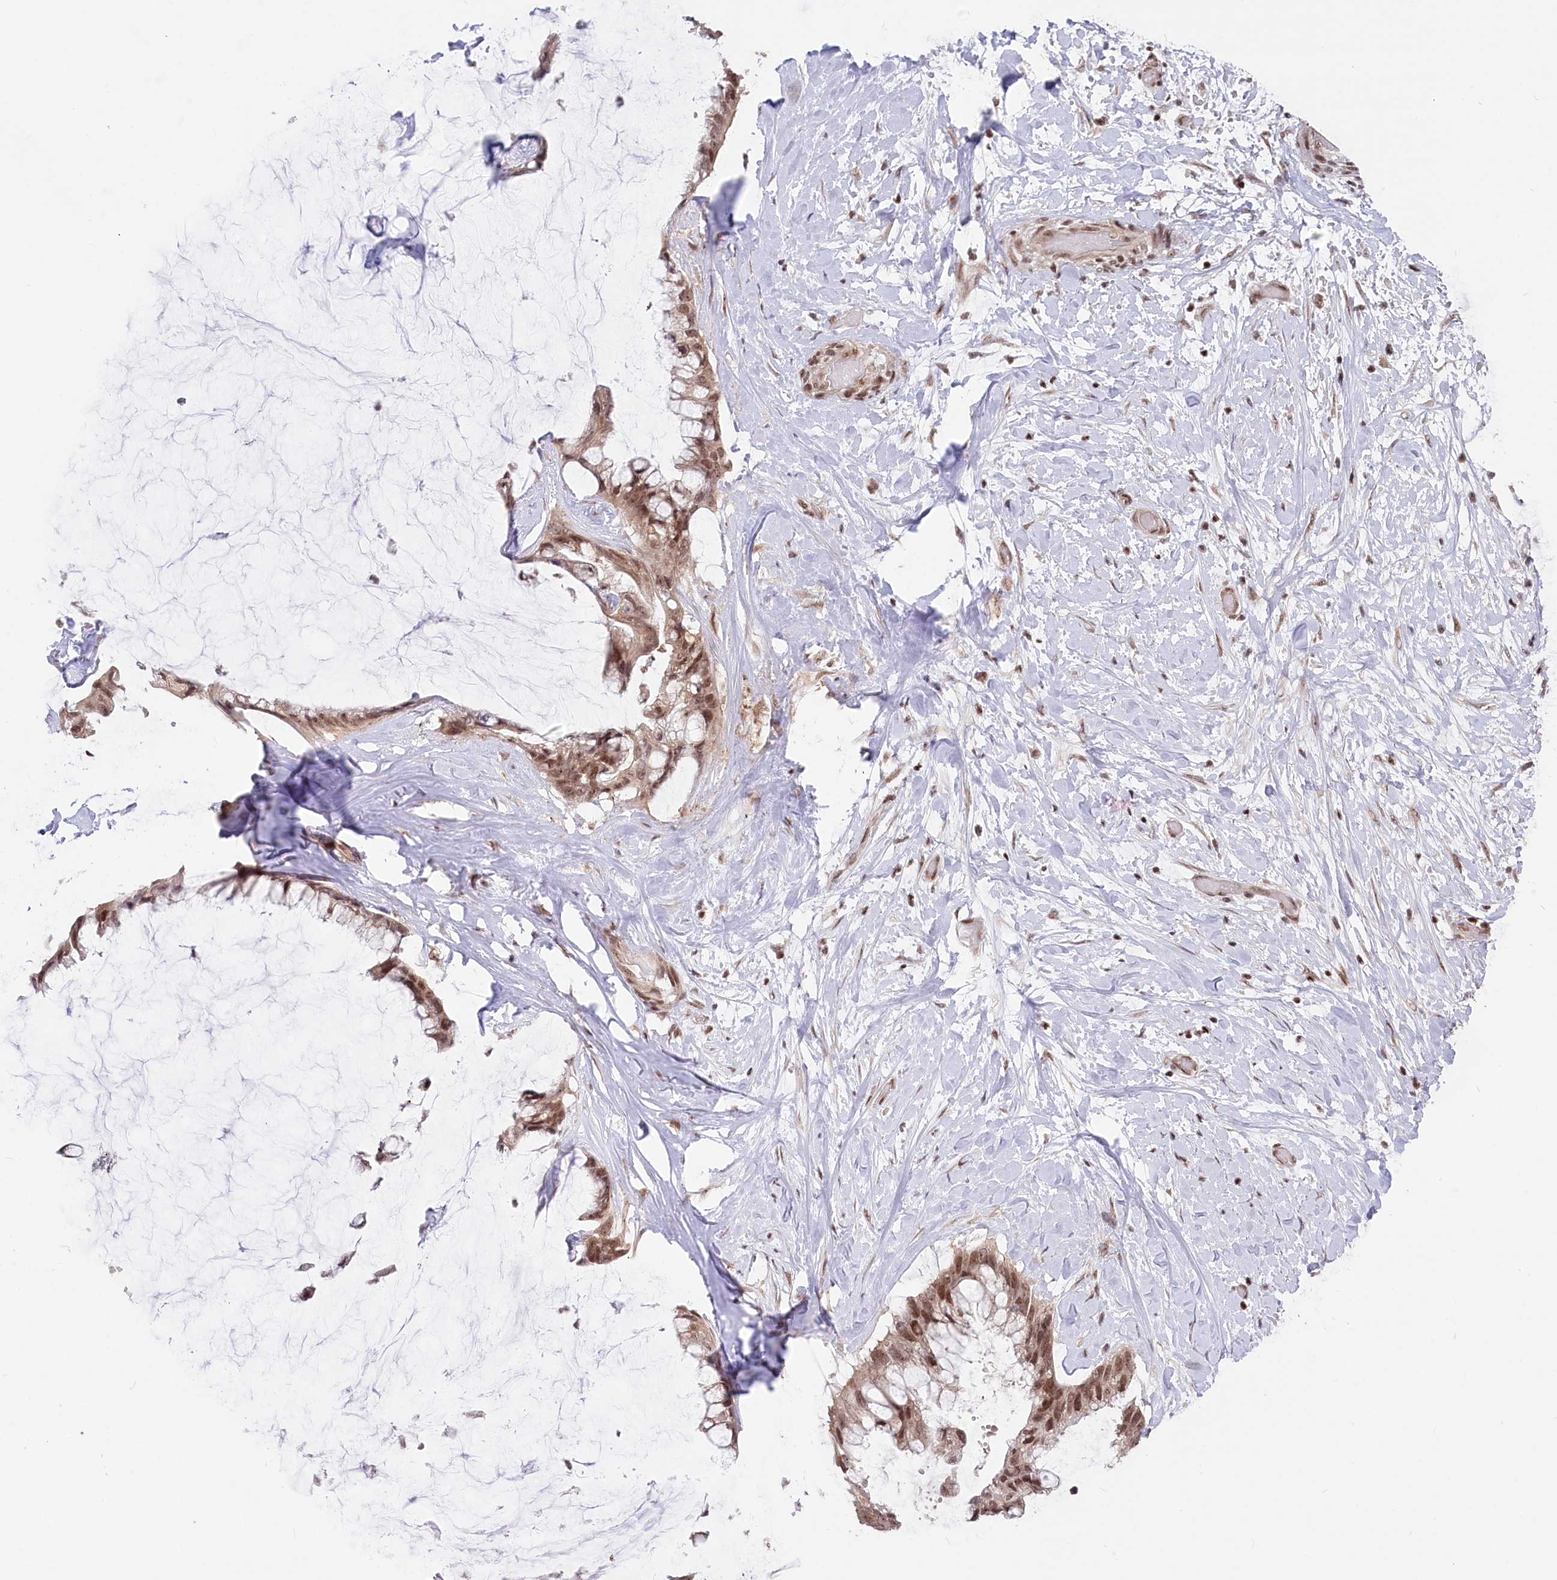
{"staining": {"intensity": "moderate", "quantity": ">75%", "location": "nuclear"}, "tissue": "ovarian cancer", "cell_type": "Tumor cells", "image_type": "cancer", "snomed": [{"axis": "morphology", "description": "Cystadenocarcinoma, mucinous, NOS"}, {"axis": "topography", "description": "Ovary"}], "caption": "This is an image of immunohistochemistry (IHC) staining of ovarian mucinous cystadenocarcinoma, which shows moderate positivity in the nuclear of tumor cells.", "gene": "CGGBP1", "patient": {"sex": "female", "age": 39}}